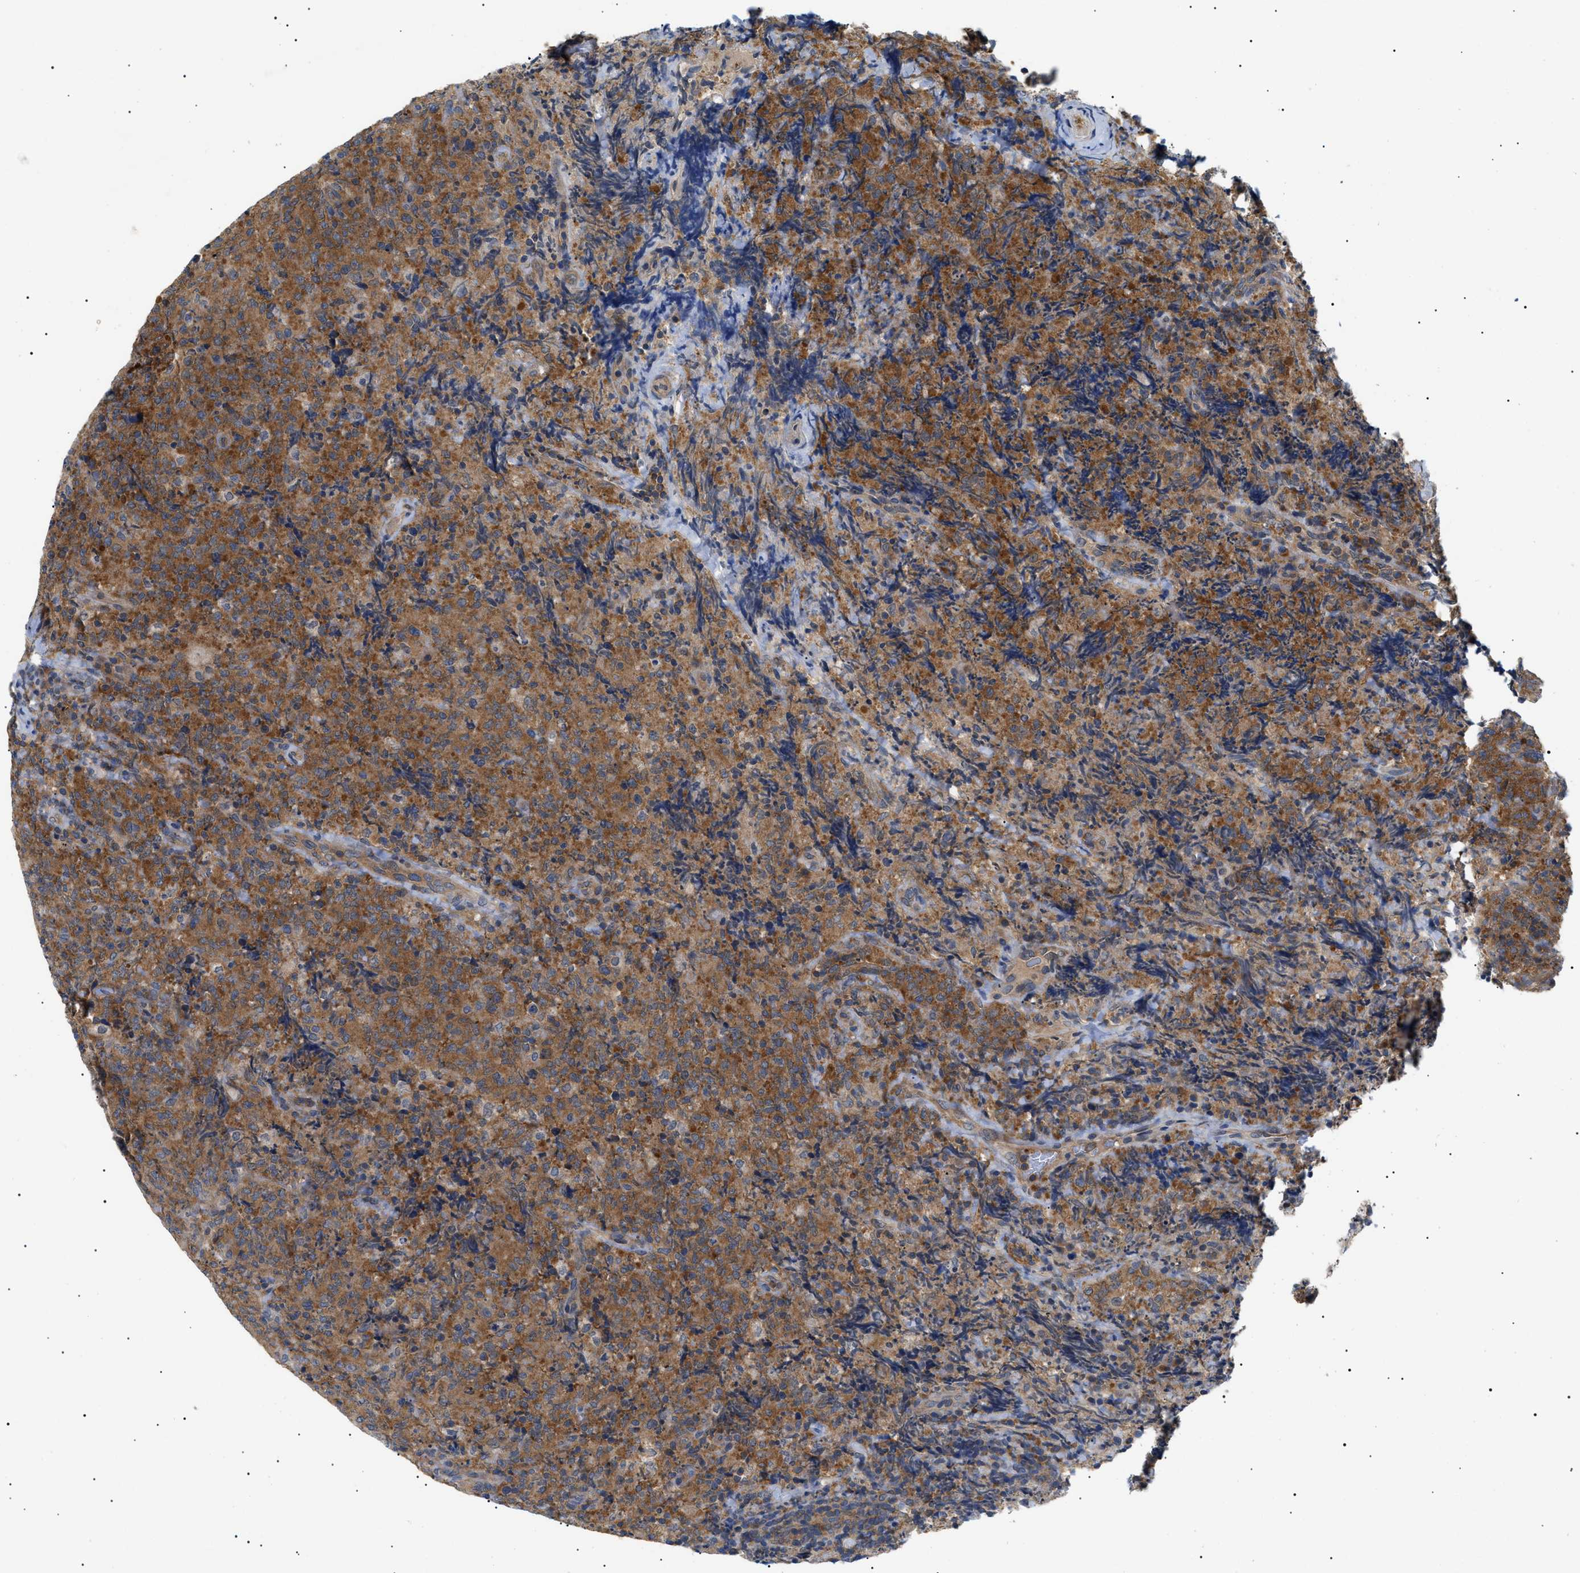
{"staining": {"intensity": "moderate", "quantity": ">75%", "location": "cytoplasmic/membranous"}, "tissue": "lymphoma", "cell_type": "Tumor cells", "image_type": "cancer", "snomed": [{"axis": "morphology", "description": "Malignant lymphoma, non-Hodgkin's type, High grade"}, {"axis": "topography", "description": "Tonsil"}], "caption": "Protein staining exhibits moderate cytoplasmic/membranous staining in approximately >75% of tumor cells in lymphoma. Nuclei are stained in blue.", "gene": "RIPK1", "patient": {"sex": "female", "age": 36}}